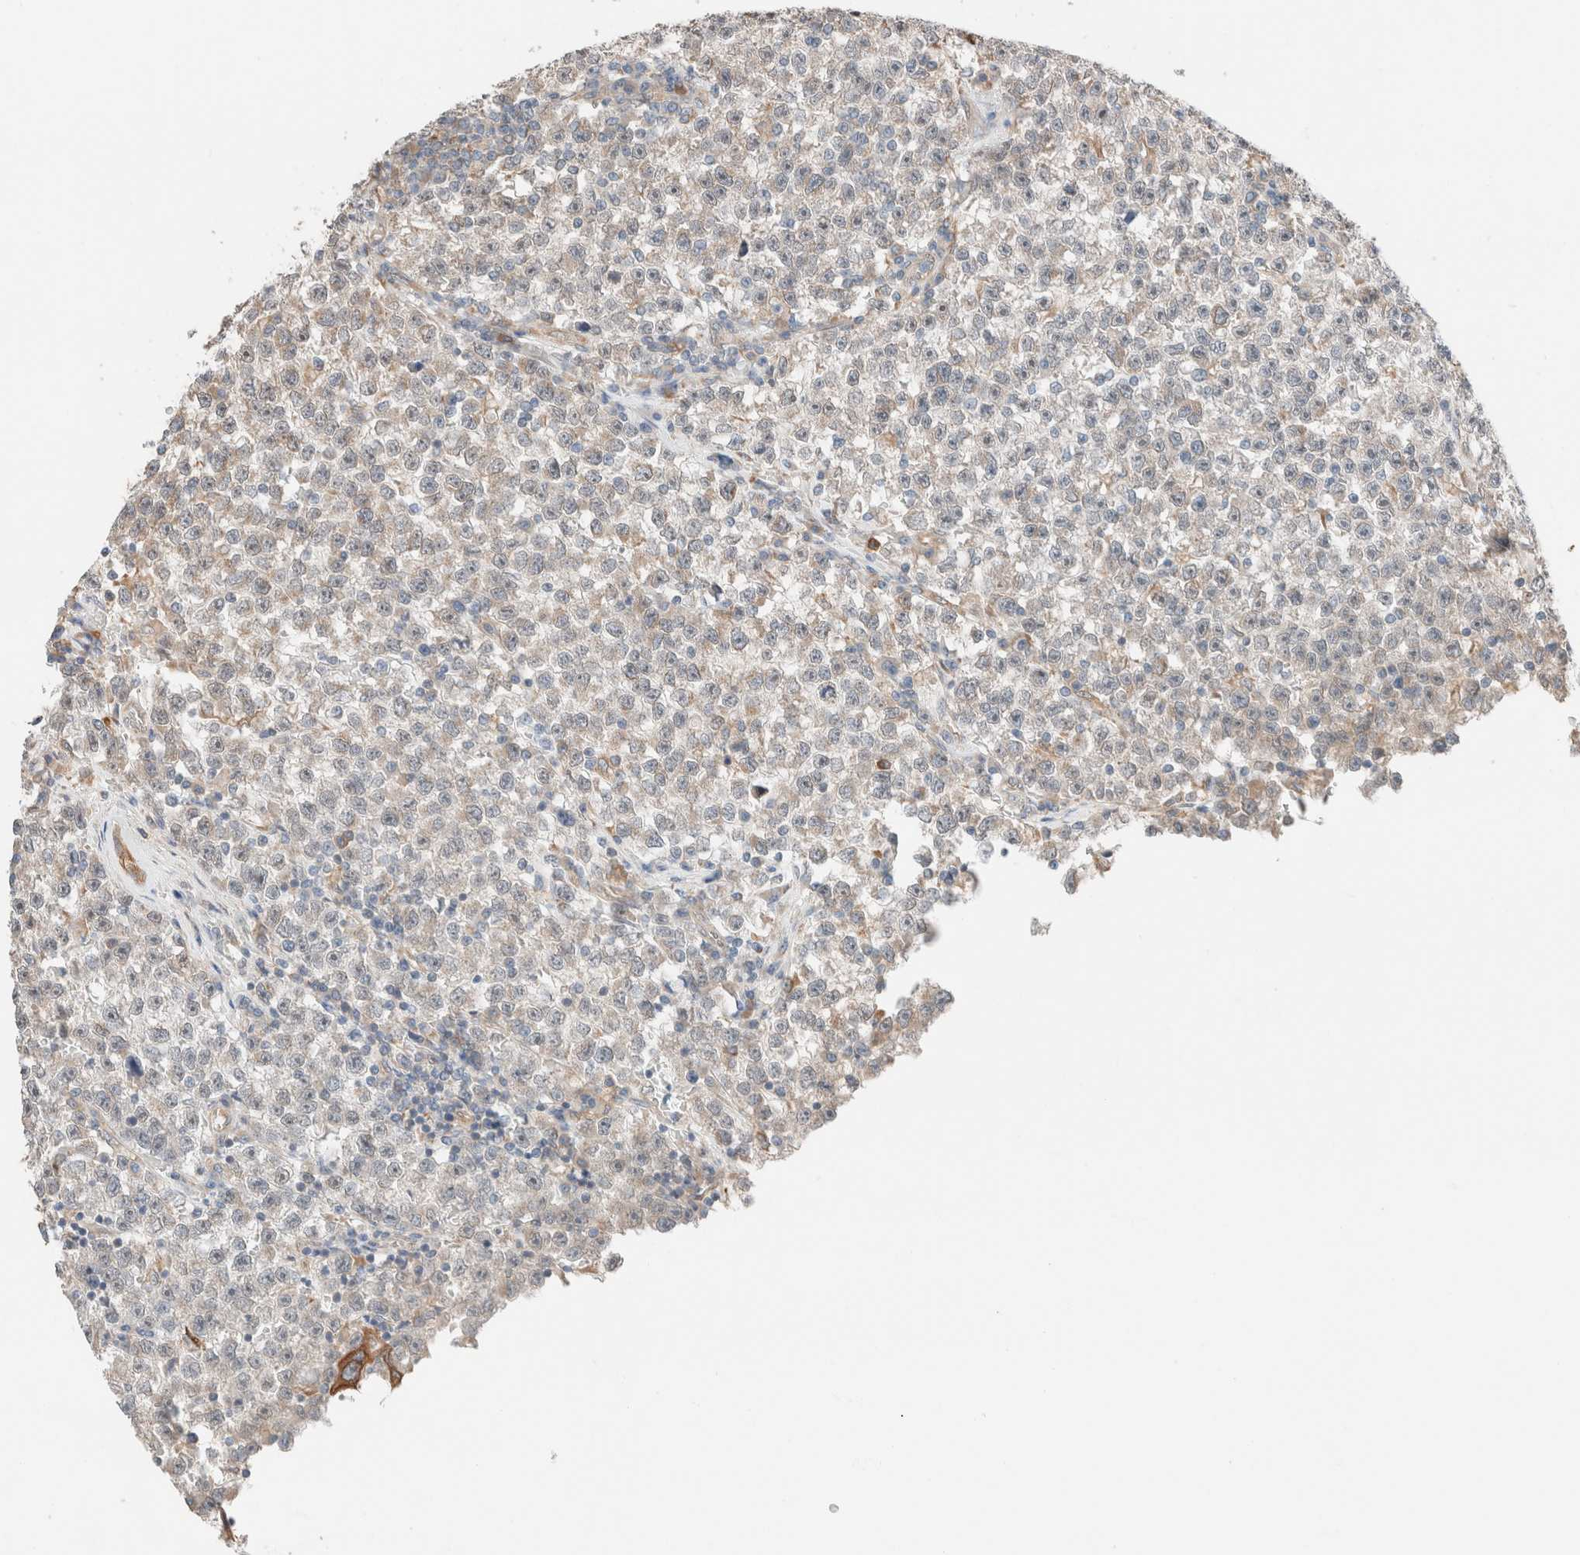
{"staining": {"intensity": "negative", "quantity": "none", "location": "none"}, "tissue": "testis cancer", "cell_type": "Tumor cells", "image_type": "cancer", "snomed": [{"axis": "morphology", "description": "Seminoma, NOS"}, {"axis": "topography", "description": "Testis"}], "caption": "Testis seminoma was stained to show a protein in brown. There is no significant expression in tumor cells.", "gene": "PCM1", "patient": {"sex": "male", "age": 22}}